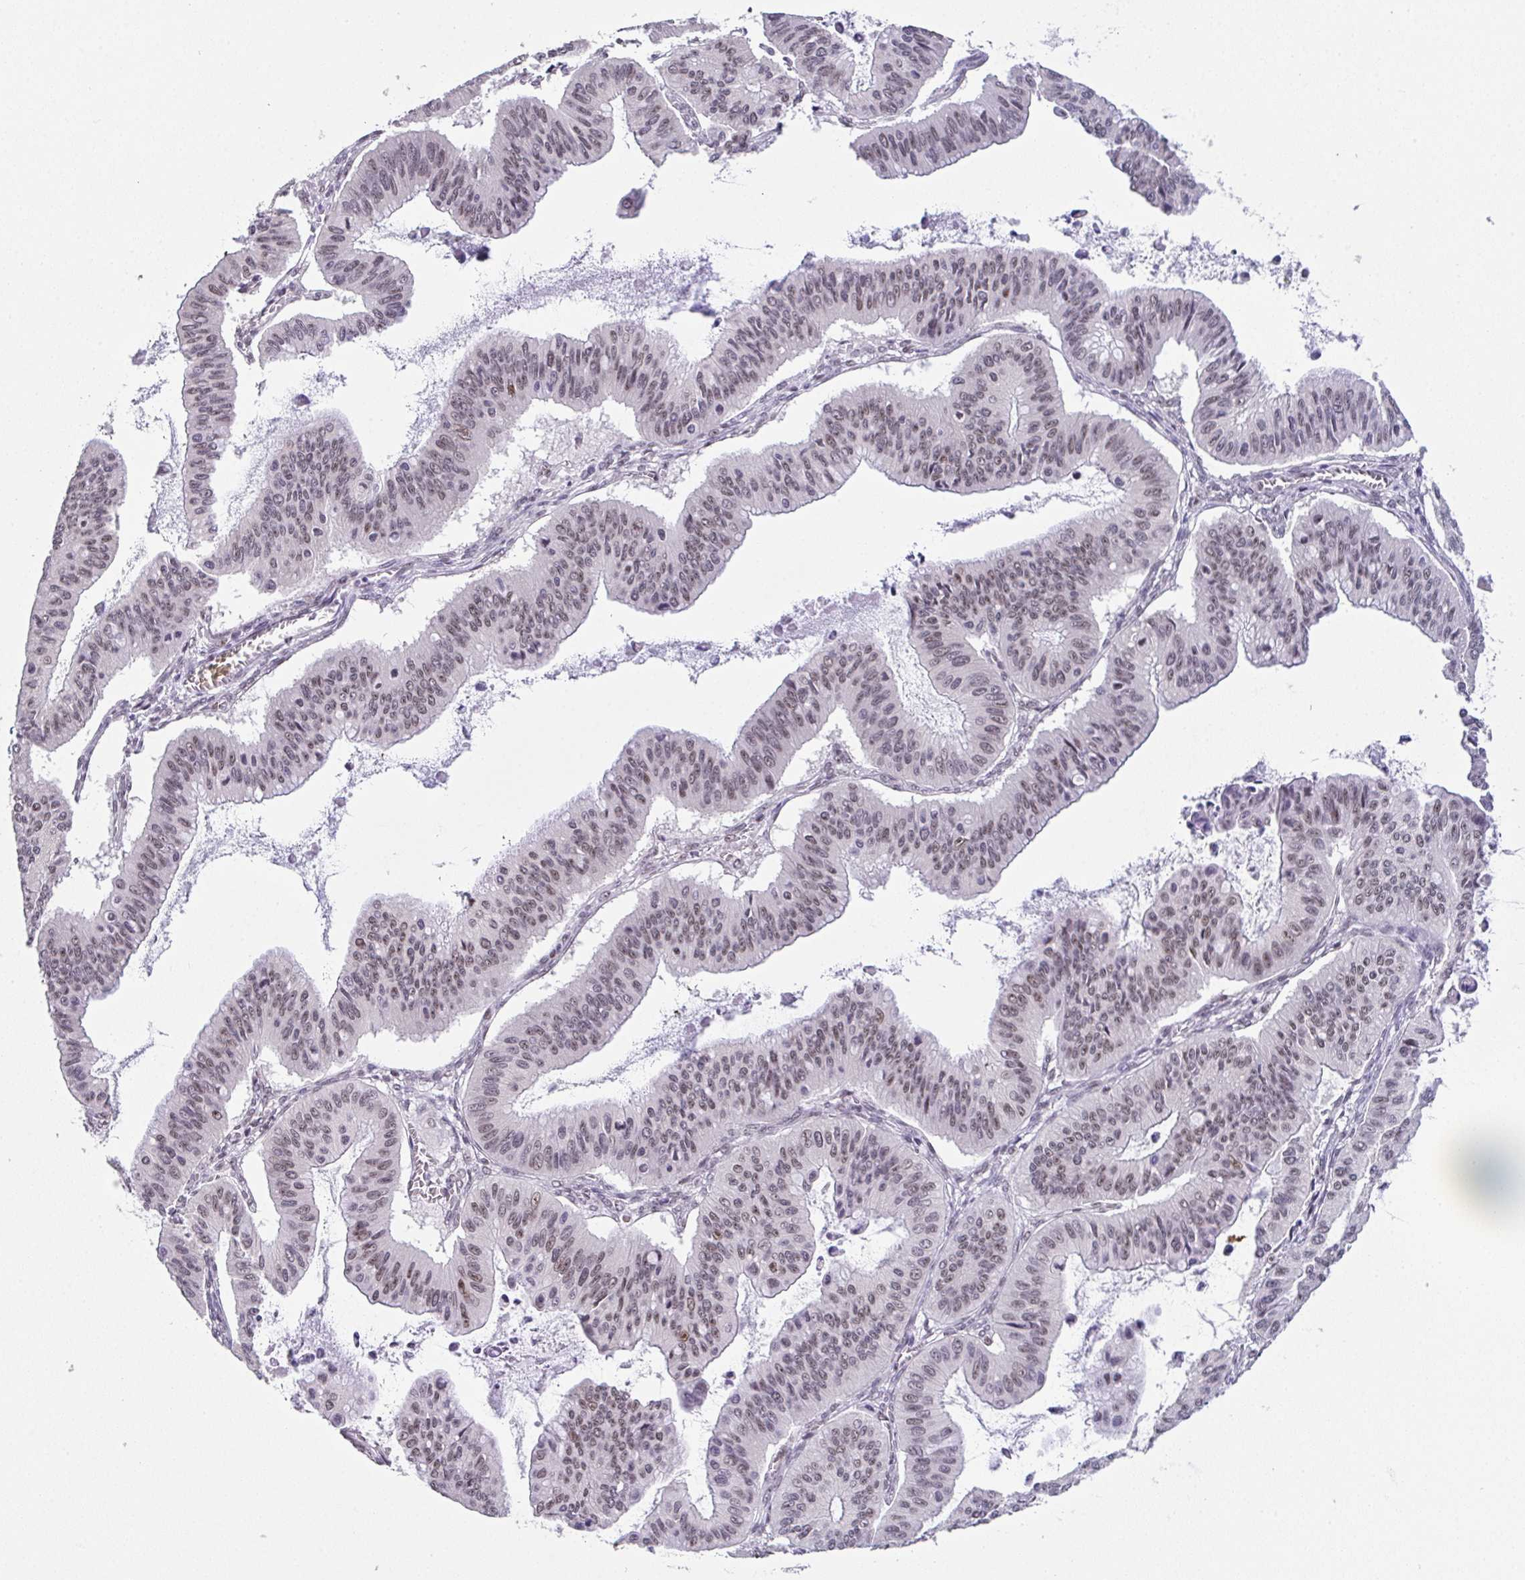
{"staining": {"intensity": "weak", "quantity": ">75%", "location": "nuclear"}, "tissue": "ovarian cancer", "cell_type": "Tumor cells", "image_type": "cancer", "snomed": [{"axis": "morphology", "description": "Cystadenocarcinoma, mucinous, NOS"}, {"axis": "topography", "description": "Ovary"}], "caption": "Mucinous cystadenocarcinoma (ovarian) stained for a protein exhibits weak nuclear positivity in tumor cells.", "gene": "ZNF800", "patient": {"sex": "female", "age": 72}}